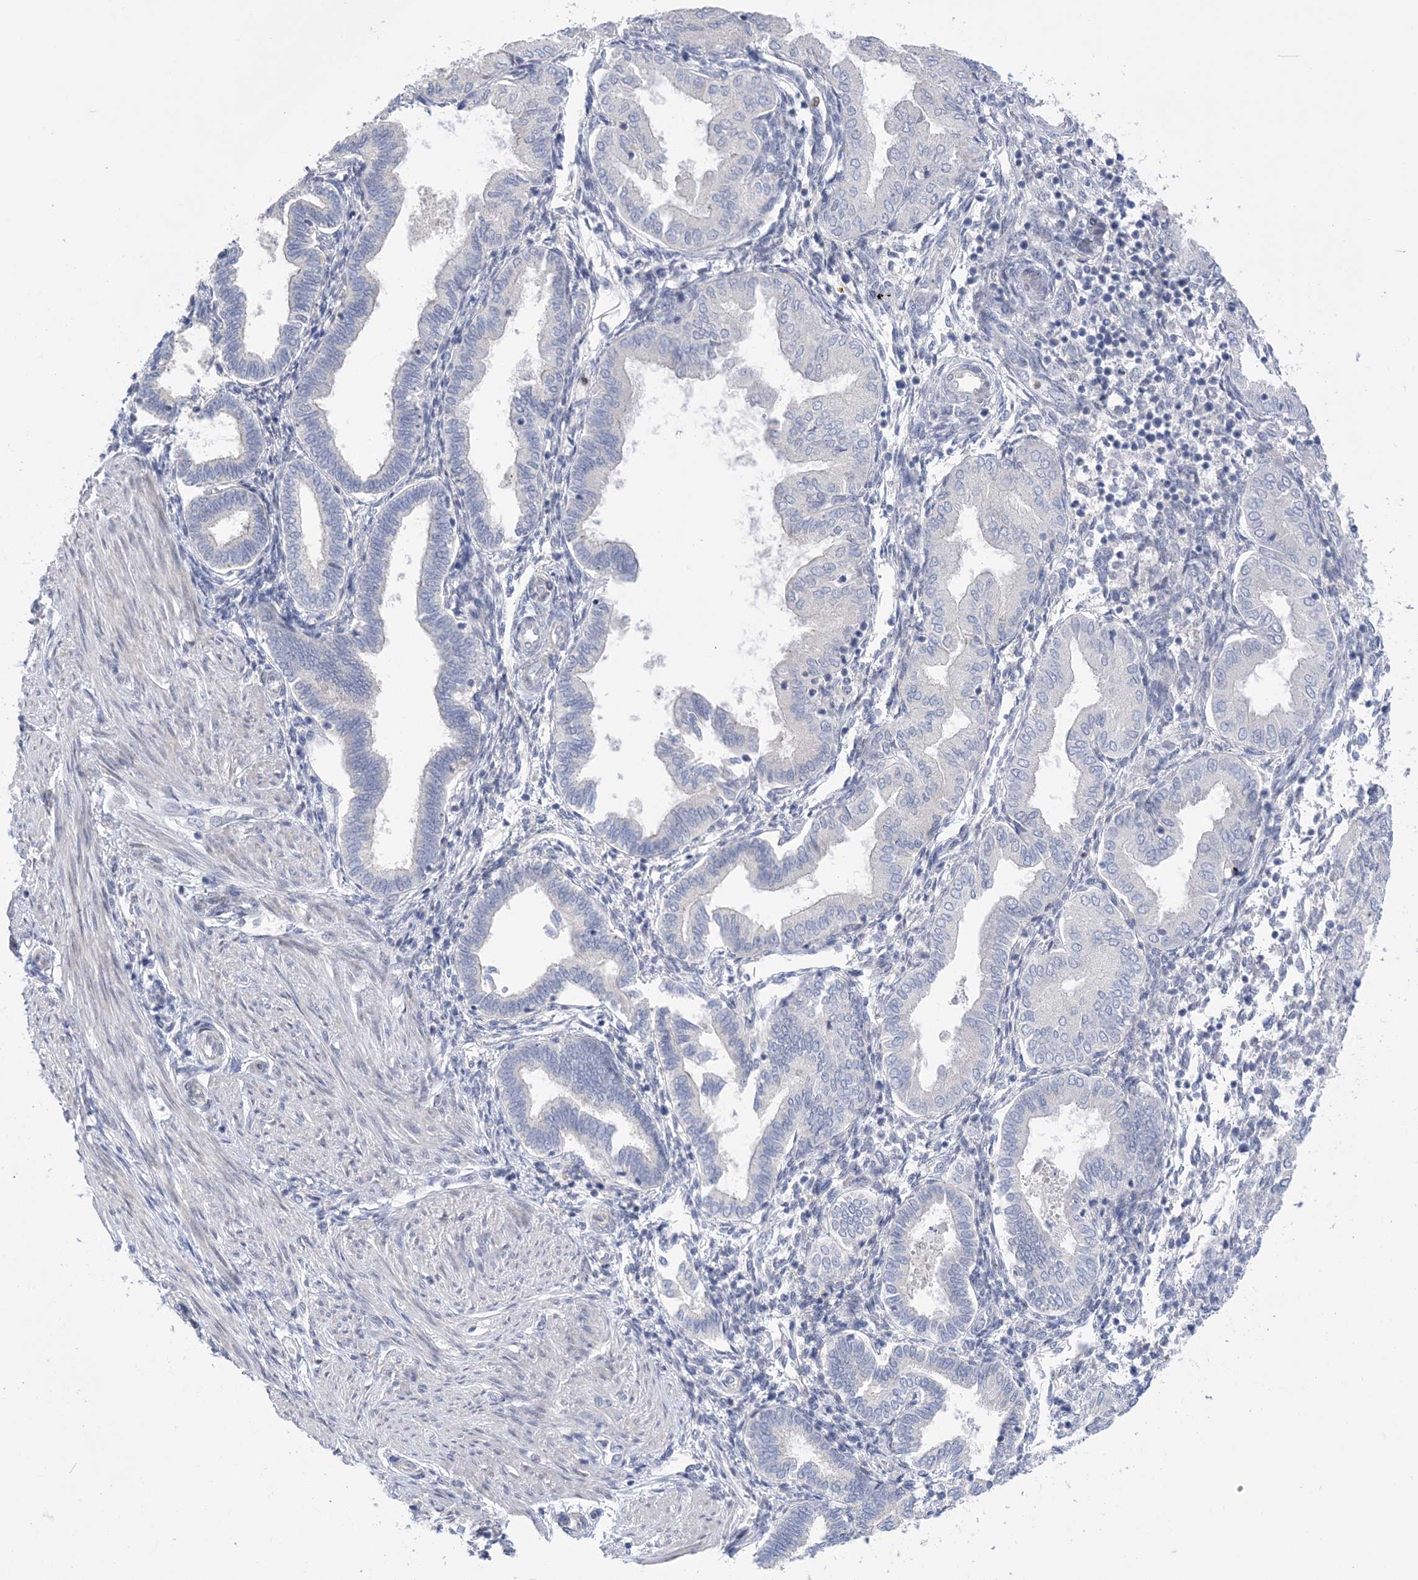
{"staining": {"intensity": "negative", "quantity": "none", "location": "none"}, "tissue": "endometrium", "cell_type": "Cells in endometrial stroma", "image_type": "normal", "snomed": [{"axis": "morphology", "description": "Normal tissue, NOS"}, {"axis": "topography", "description": "Endometrium"}], "caption": "There is no significant expression in cells in endometrial stroma of endometrium. (DAB IHC visualized using brightfield microscopy, high magnification).", "gene": "TTYH1", "patient": {"sex": "female", "age": 53}}